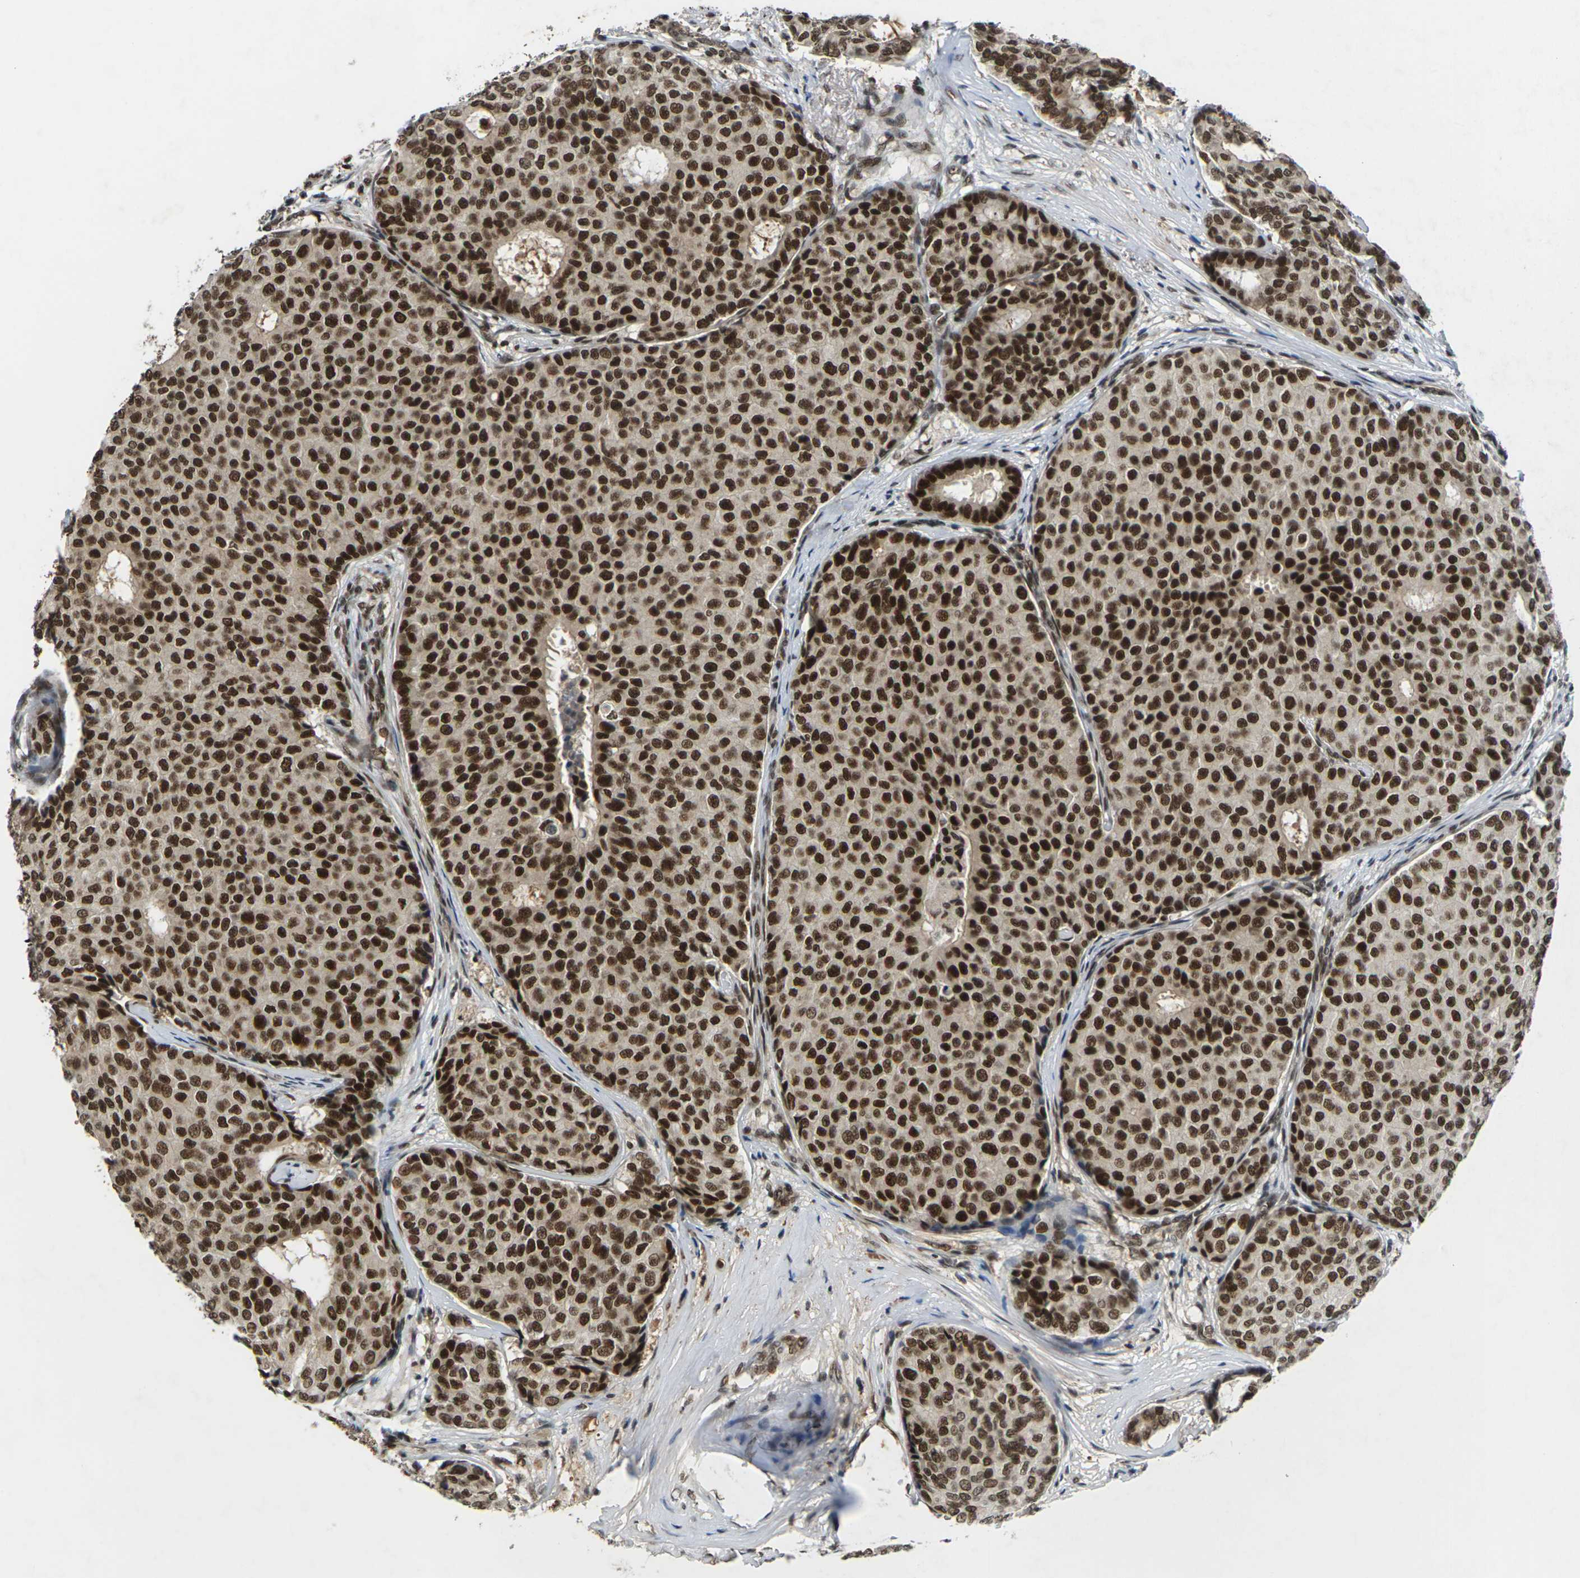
{"staining": {"intensity": "strong", "quantity": ">75%", "location": "cytoplasmic/membranous,nuclear"}, "tissue": "breast cancer", "cell_type": "Tumor cells", "image_type": "cancer", "snomed": [{"axis": "morphology", "description": "Duct carcinoma"}, {"axis": "topography", "description": "Breast"}], "caption": "A photomicrograph of human breast cancer stained for a protein demonstrates strong cytoplasmic/membranous and nuclear brown staining in tumor cells.", "gene": "NELFA", "patient": {"sex": "female", "age": 75}}